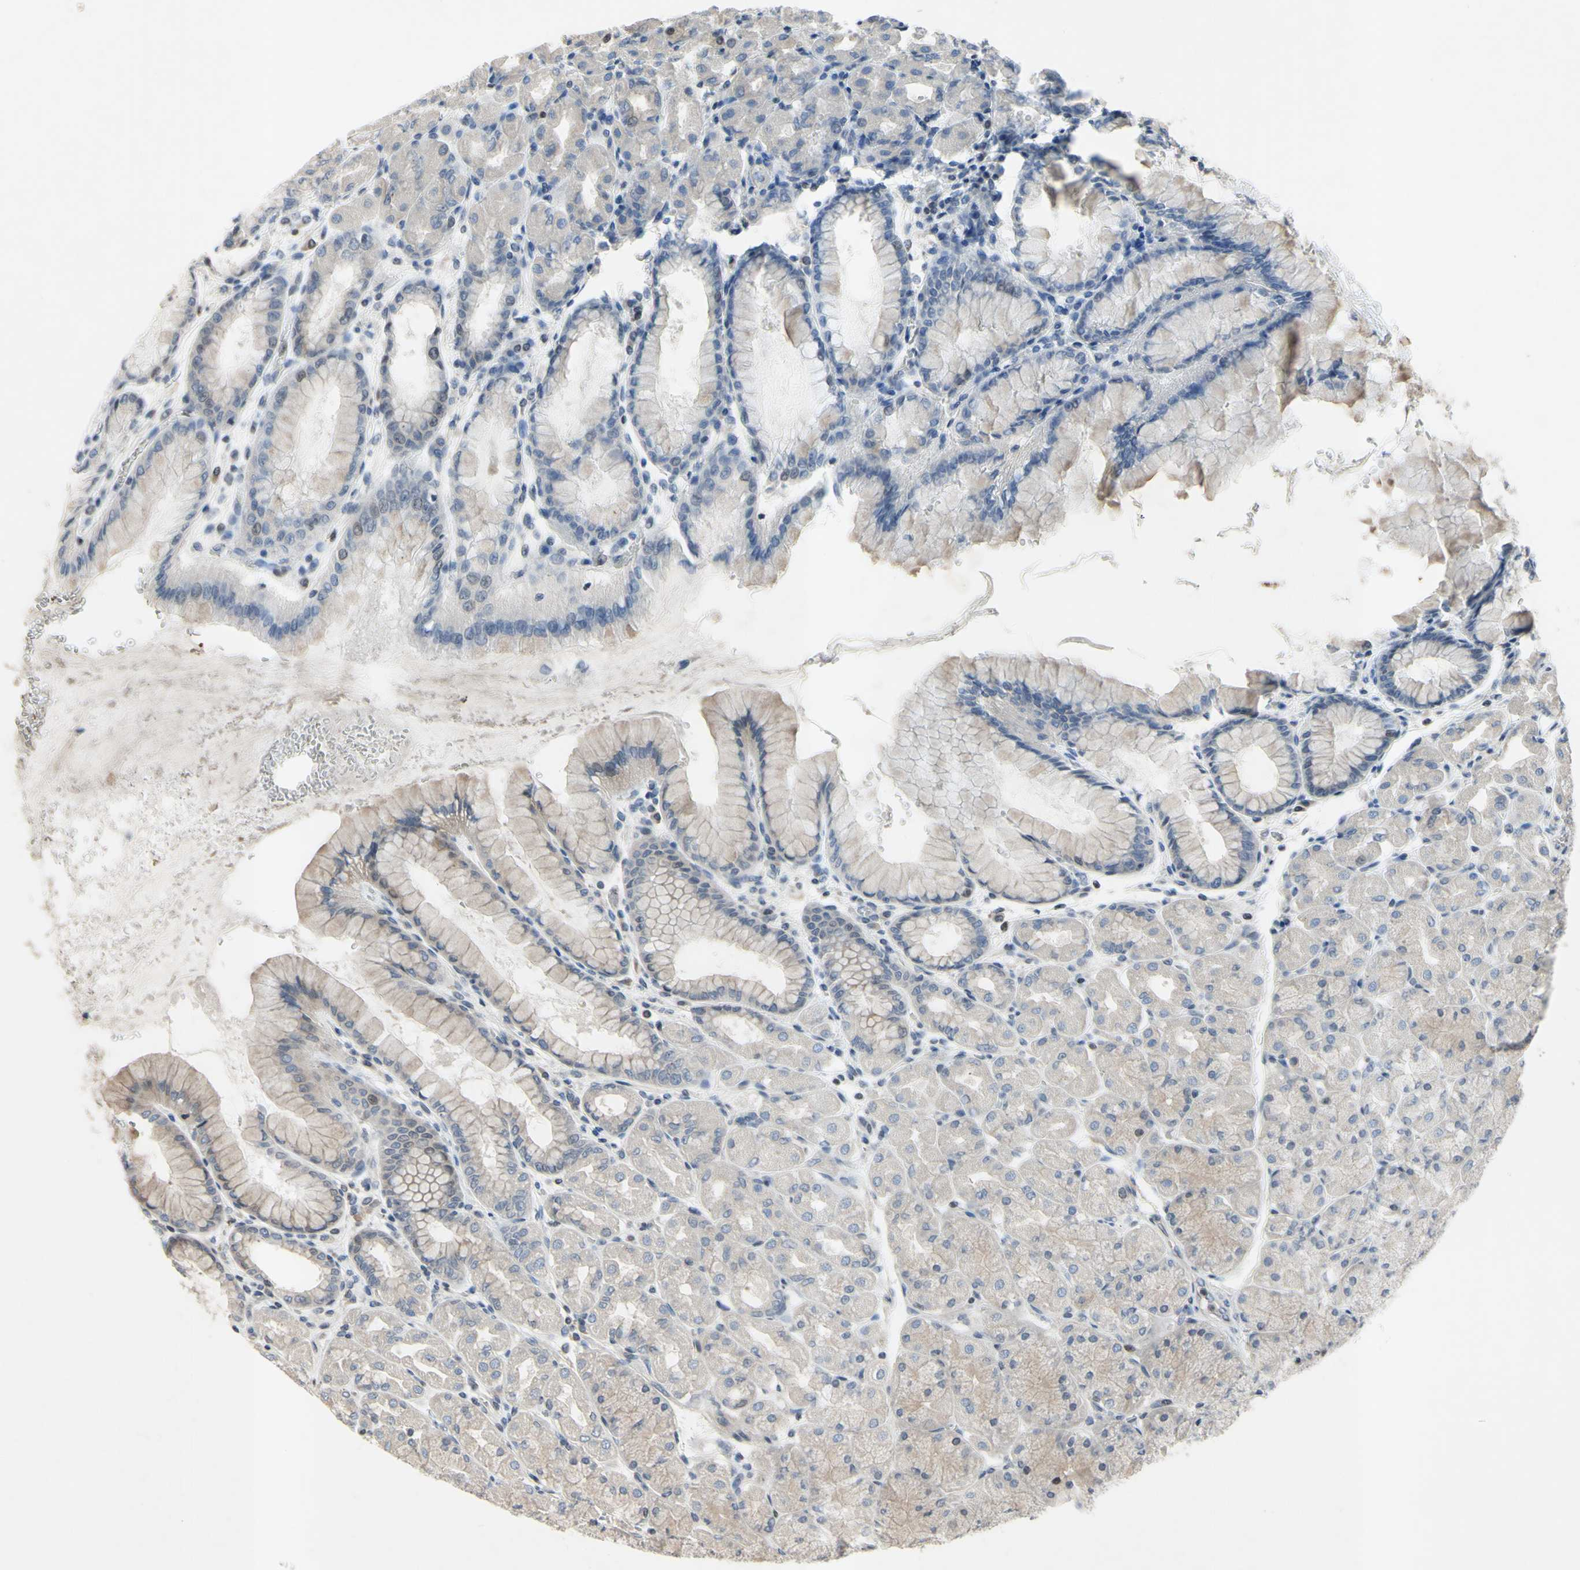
{"staining": {"intensity": "moderate", "quantity": "<25%", "location": "cytoplasmic/membranous"}, "tissue": "stomach", "cell_type": "Glandular cells", "image_type": "normal", "snomed": [{"axis": "morphology", "description": "Normal tissue, NOS"}, {"axis": "topography", "description": "Stomach, upper"}], "caption": "A photomicrograph showing moderate cytoplasmic/membranous staining in approximately <25% of glandular cells in unremarkable stomach, as visualized by brown immunohistochemical staining.", "gene": "ARG1", "patient": {"sex": "female", "age": 56}}